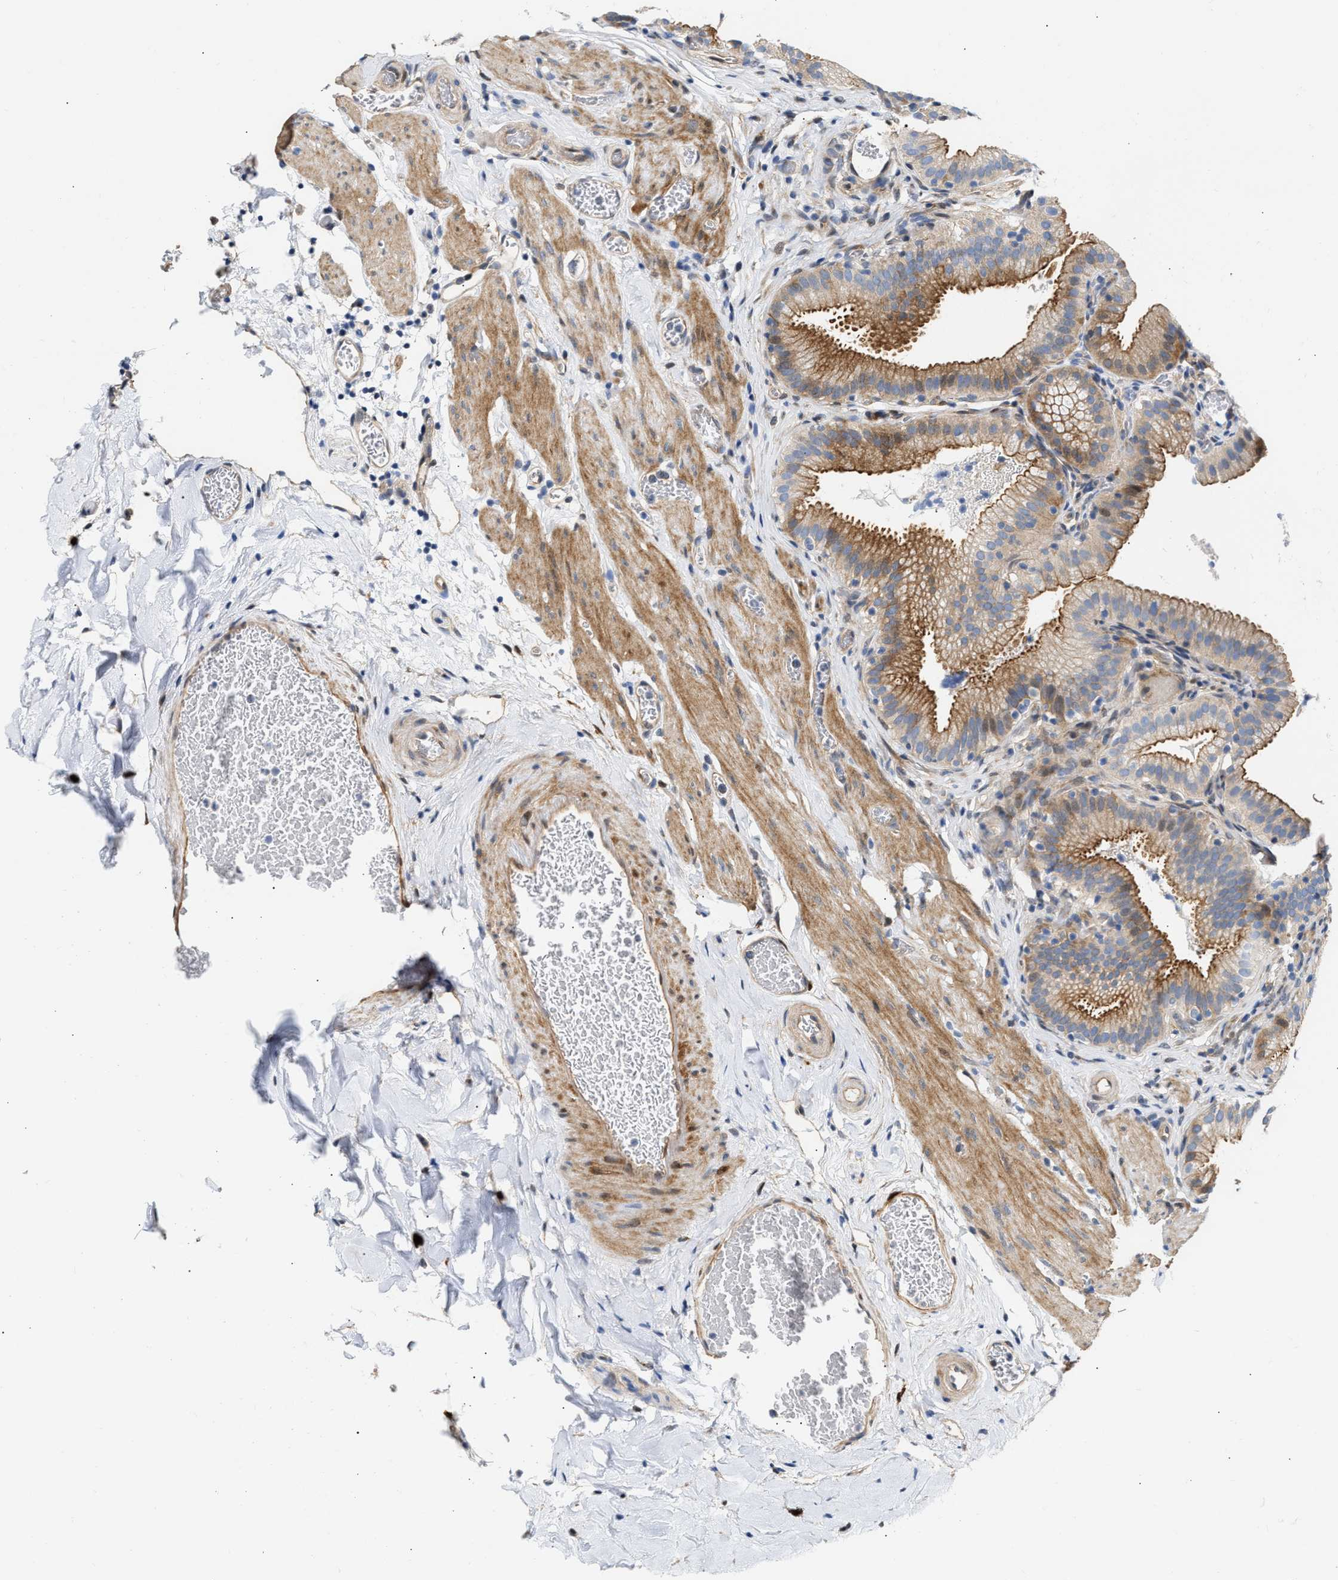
{"staining": {"intensity": "moderate", "quantity": ">75%", "location": "cytoplasmic/membranous"}, "tissue": "gallbladder", "cell_type": "Glandular cells", "image_type": "normal", "snomed": [{"axis": "morphology", "description": "Normal tissue, NOS"}, {"axis": "topography", "description": "Gallbladder"}], "caption": "Normal gallbladder exhibits moderate cytoplasmic/membranous staining in about >75% of glandular cells.", "gene": "FHL1", "patient": {"sex": "male", "age": 54}}